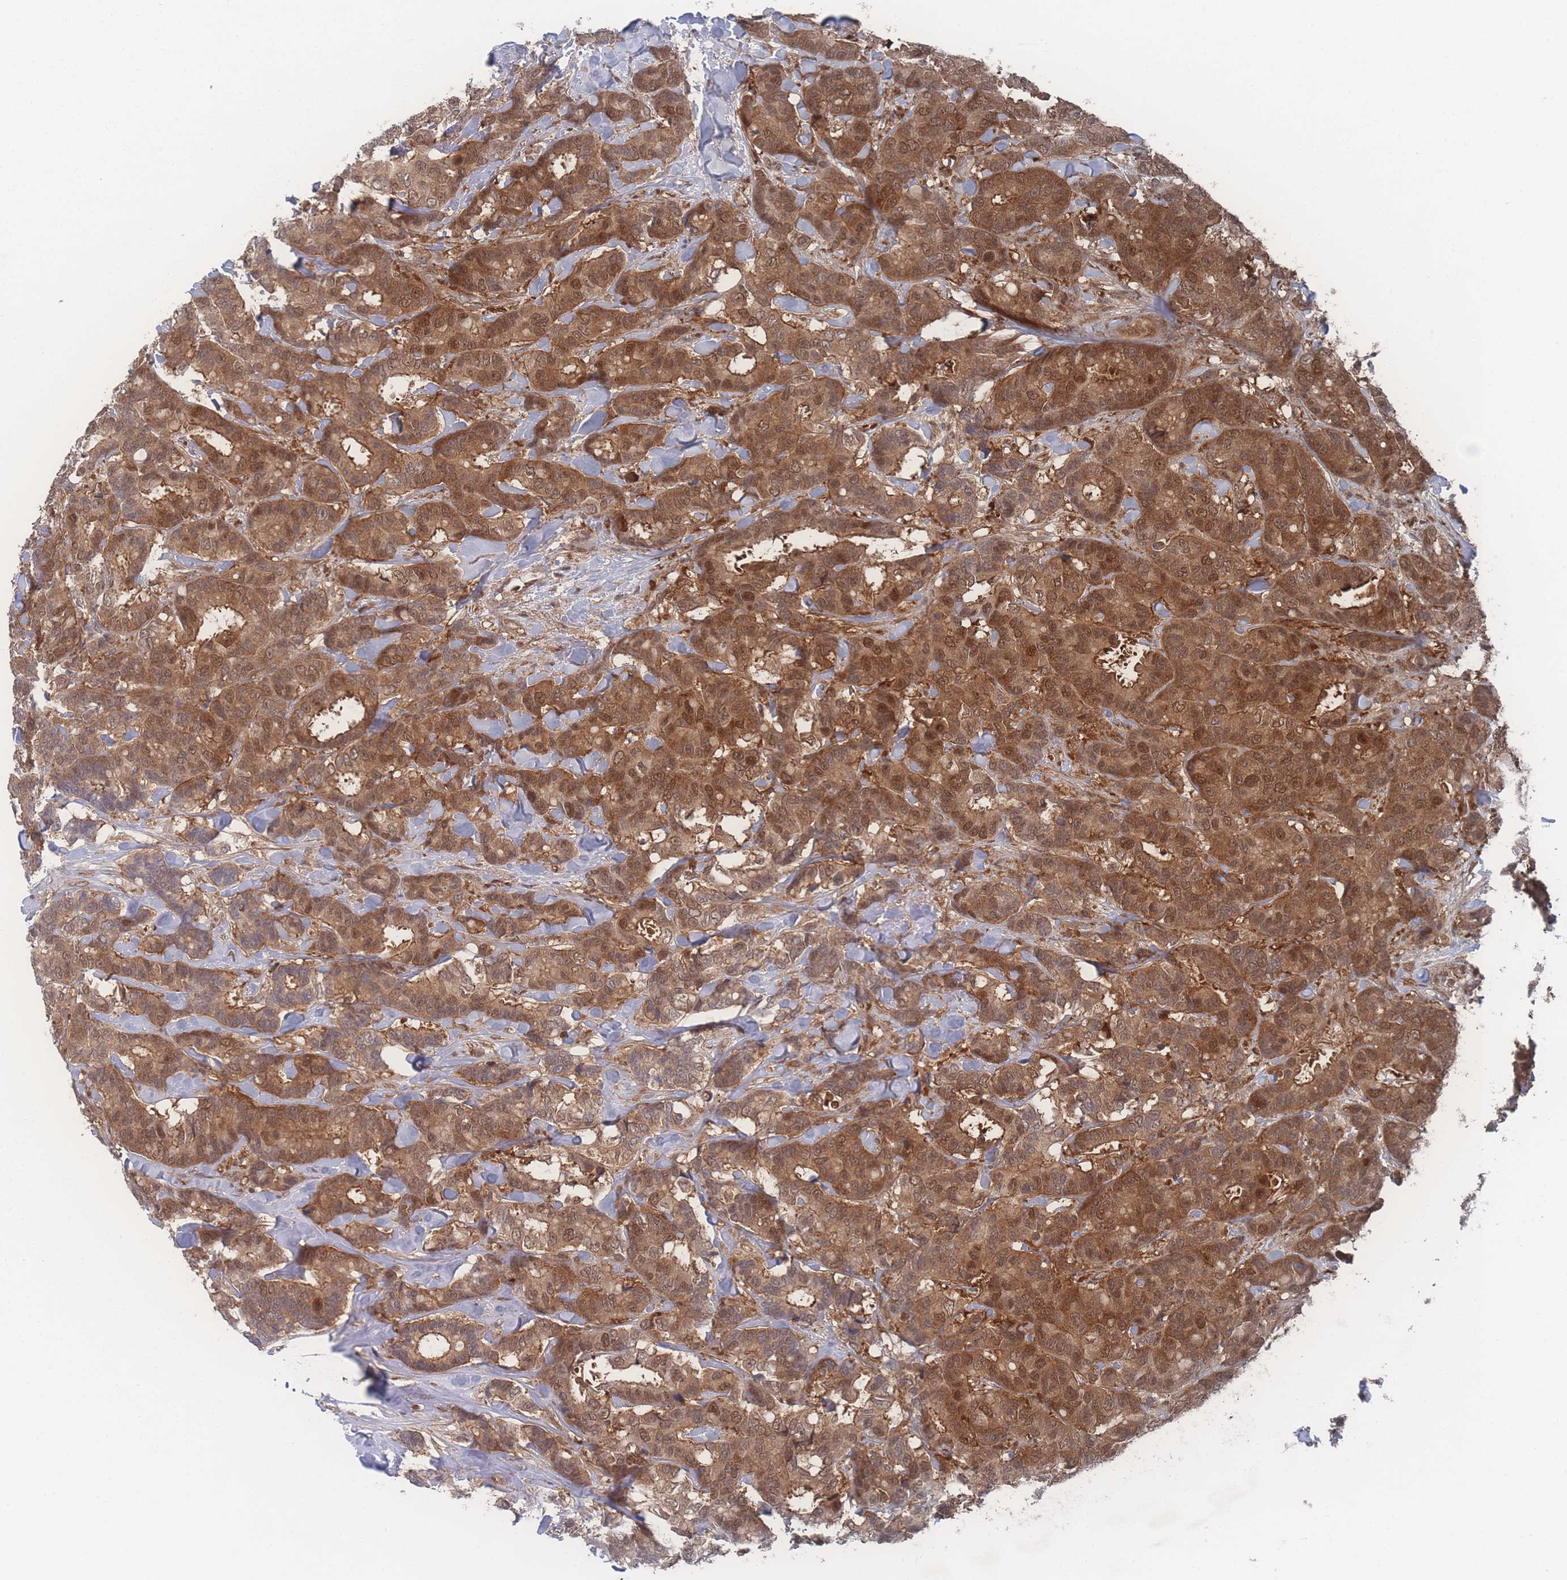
{"staining": {"intensity": "moderate", "quantity": ">75%", "location": "cytoplasmic/membranous,nuclear"}, "tissue": "breast cancer", "cell_type": "Tumor cells", "image_type": "cancer", "snomed": [{"axis": "morphology", "description": "Normal tissue, NOS"}, {"axis": "morphology", "description": "Duct carcinoma"}, {"axis": "topography", "description": "Breast"}], "caption": "Protein staining exhibits moderate cytoplasmic/membranous and nuclear positivity in approximately >75% of tumor cells in breast invasive ductal carcinoma.", "gene": "PSMA1", "patient": {"sex": "female", "age": 87}}